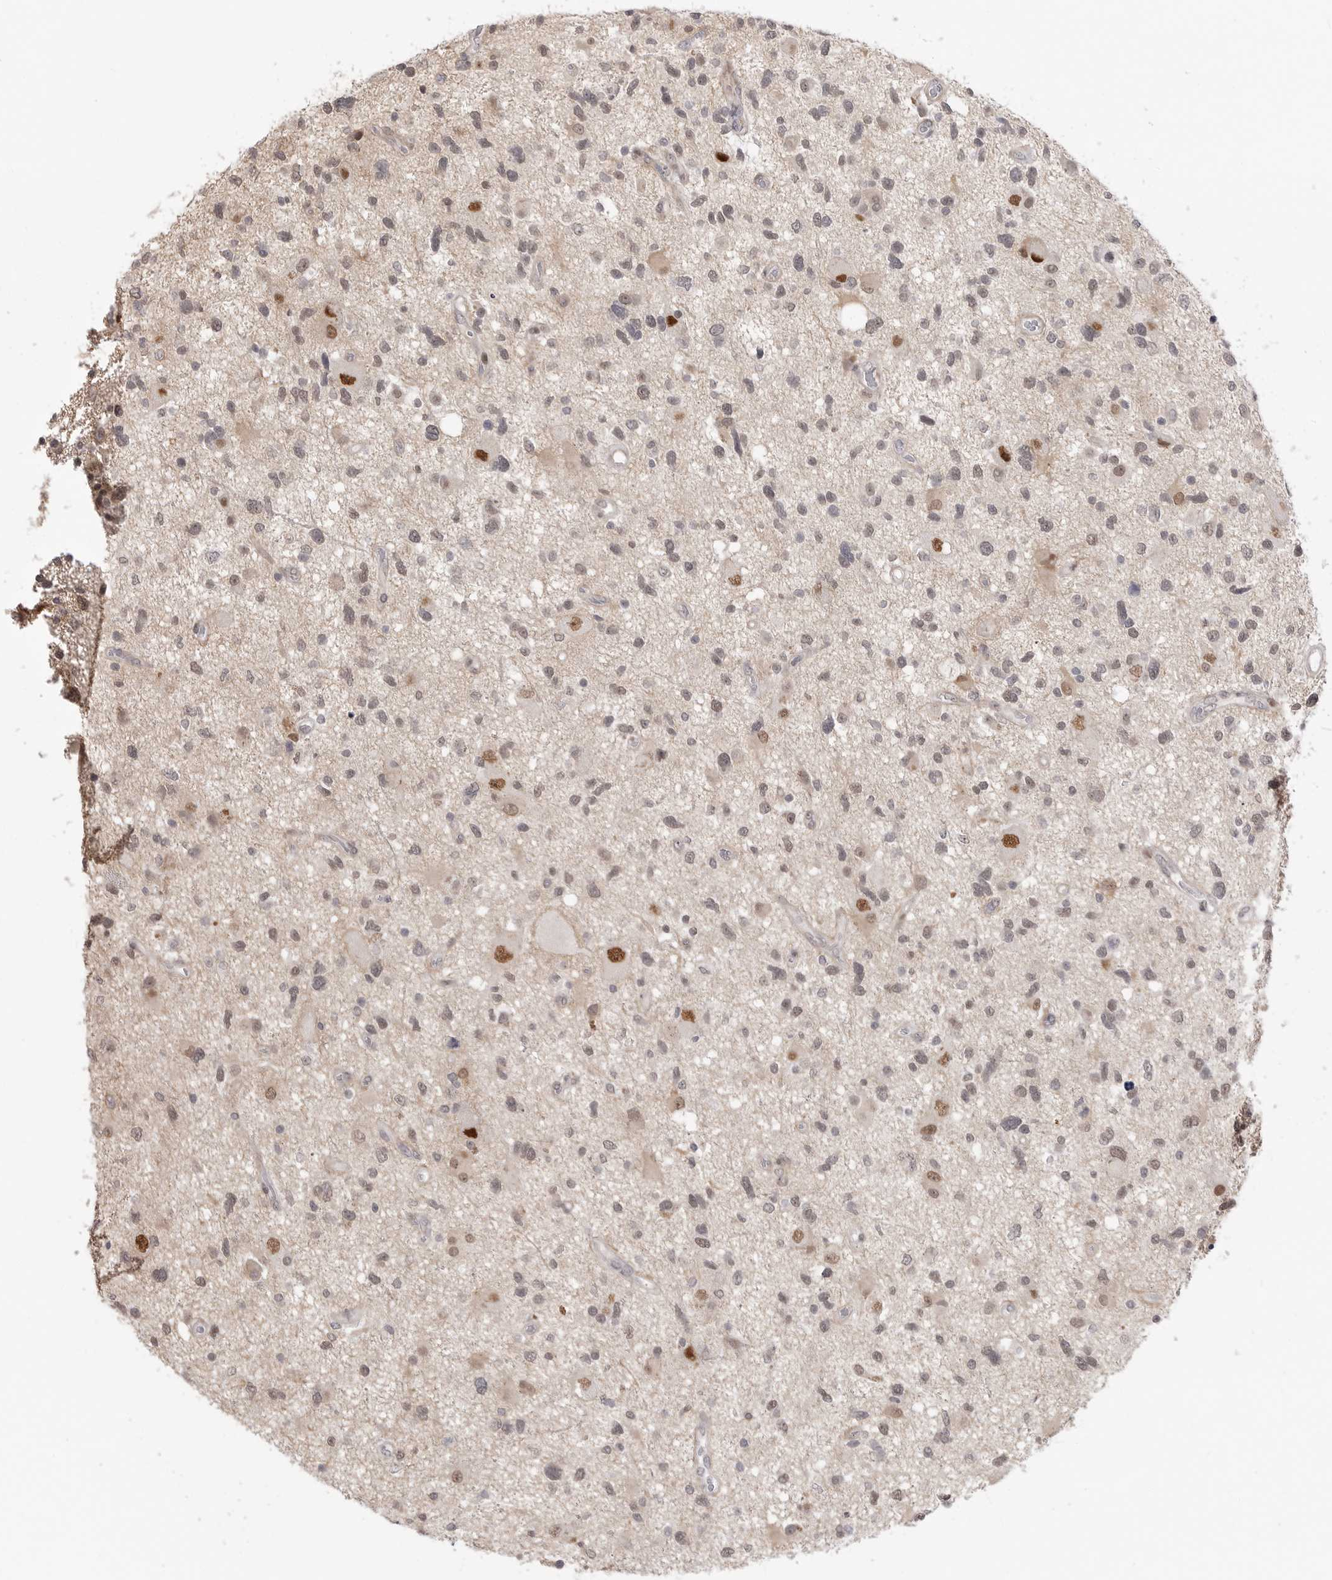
{"staining": {"intensity": "weak", "quantity": "<25%", "location": "nuclear"}, "tissue": "glioma", "cell_type": "Tumor cells", "image_type": "cancer", "snomed": [{"axis": "morphology", "description": "Glioma, malignant, High grade"}, {"axis": "topography", "description": "Brain"}], "caption": "This image is of glioma stained with IHC to label a protein in brown with the nuclei are counter-stained blue. There is no positivity in tumor cells.", "gene": "GGT6", "patient": {"sex": "male", "age": 33}}